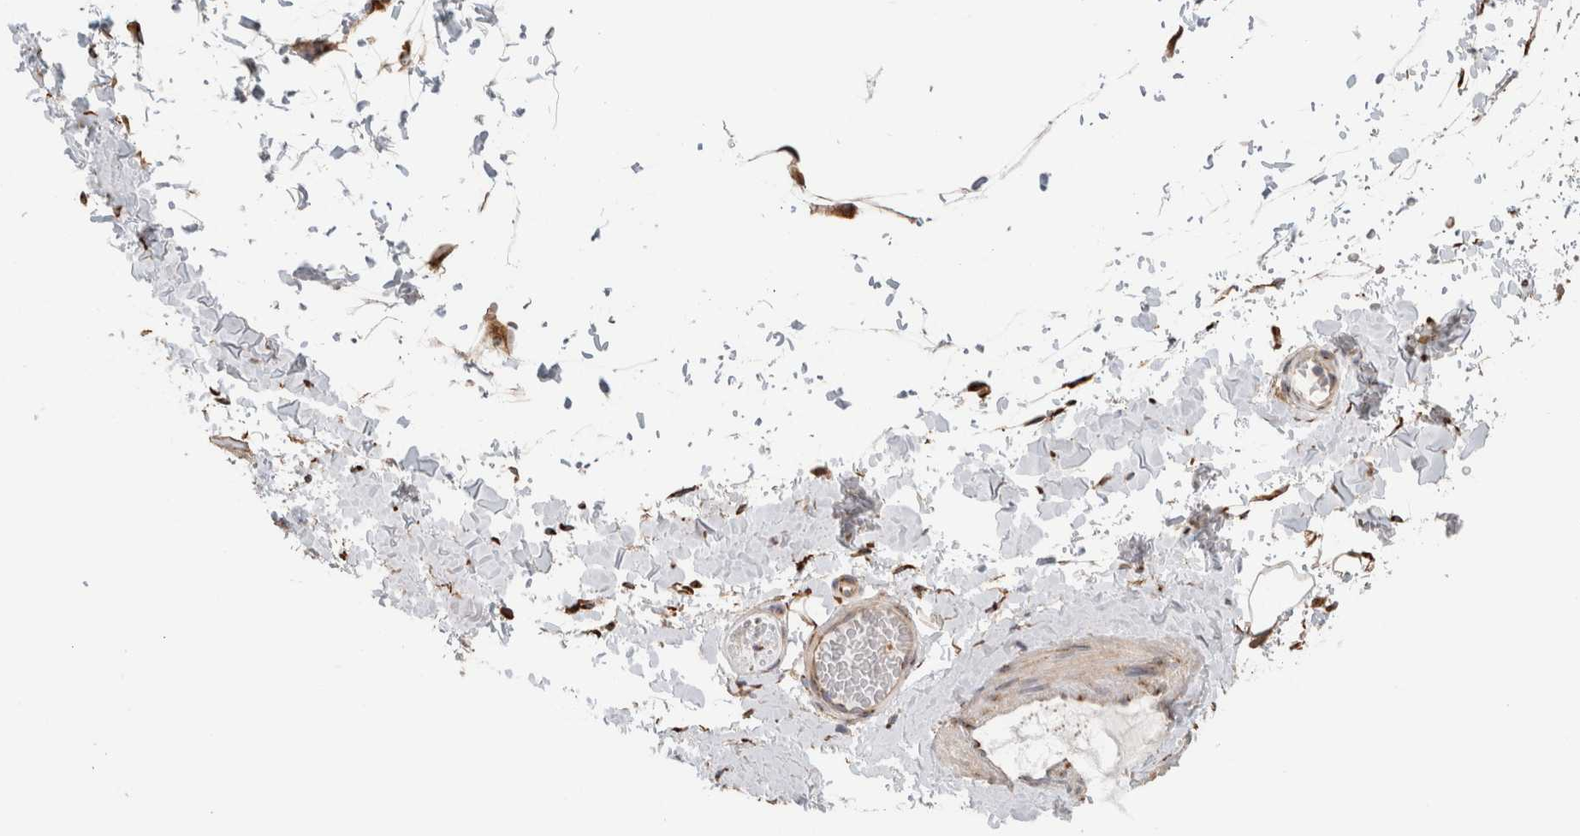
{"staining": {"intensity": "moderate", "quantity": ">75%", "location": "cytoplasmic/membranous"}, "tissue": "adipose tissue", "cell_type": "Adipocytes", "image_type": "normal", "snomed": [{"axis": "morphology", "description": "Normal tissue, NOS"}, {"axis": "topography", "description": "Adipose tissue"}, {"axis": "topography", "description": "Vascular tissue"}, {"axis": "topography", "description": "Peripheral nerve tissue"}], "caption": "Protein expression analysis of benign human adipose tissue reveals moderate cytoplasmic/membranous positivity in approximately >75% of adipocytes.", "gene": "P4HA1", "patient": {"sex": "male", "age": 25}}